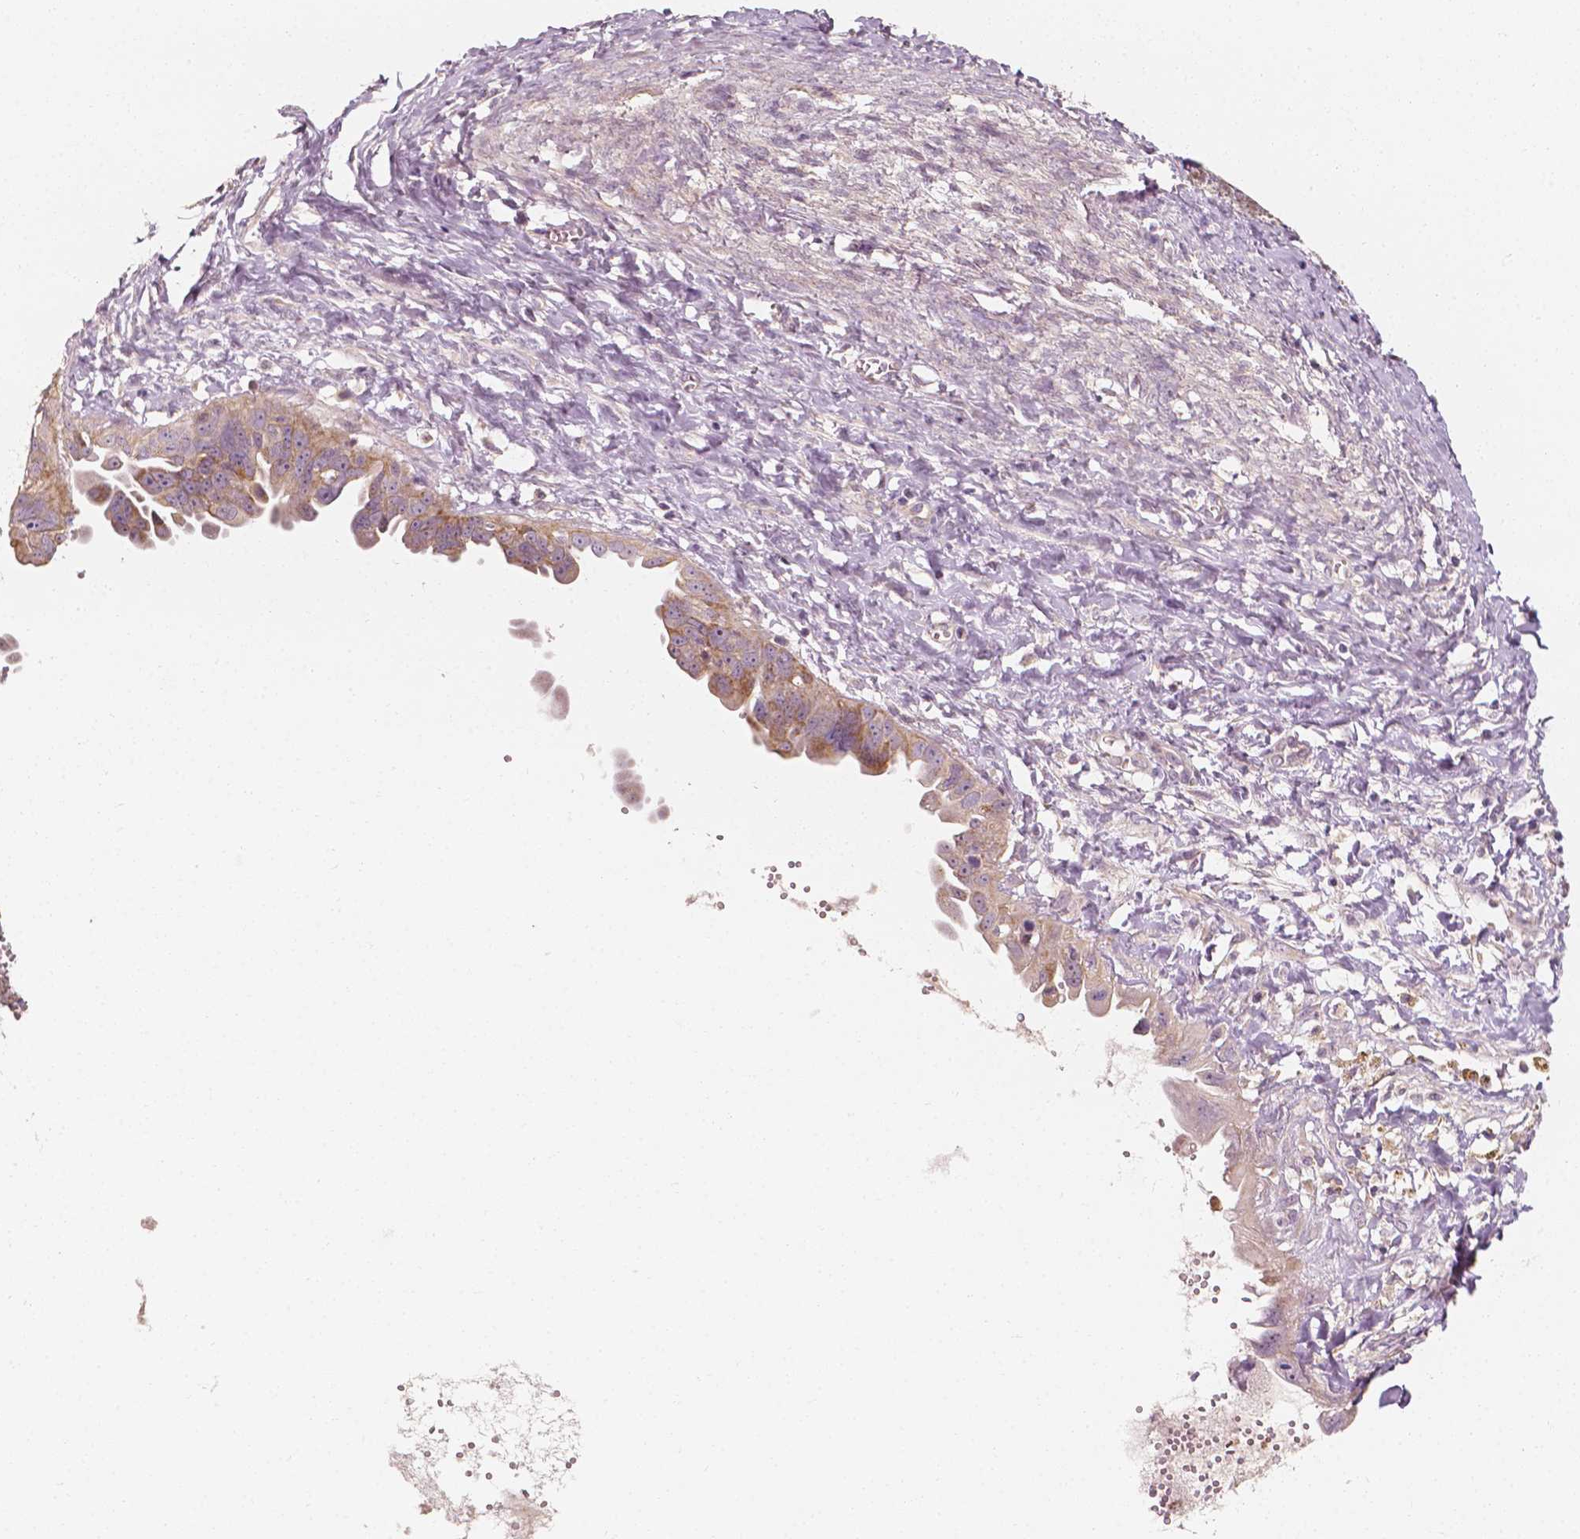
{"staining": {"intensity": "weak", "quantity": "25%-75%", "location": "cytoplasmic/membranous"}, "tissue": "ovarian cancer", "cell_type": "Tumor cells", "image_type": "cancer", "snomed": [{"axis": "morphology", "description": "Carcinoma, endometroid"}, {"axis": "topography", "description": "Ovary"}], "caption": "This is an image of immunohistochemistry (IHC) staining of ovarian cancer, which shows weak expression in the cytoplasmic/membranous of tumor cells.", "gene": "SHPK", "patient": {"sex": "female", "age": 70}}